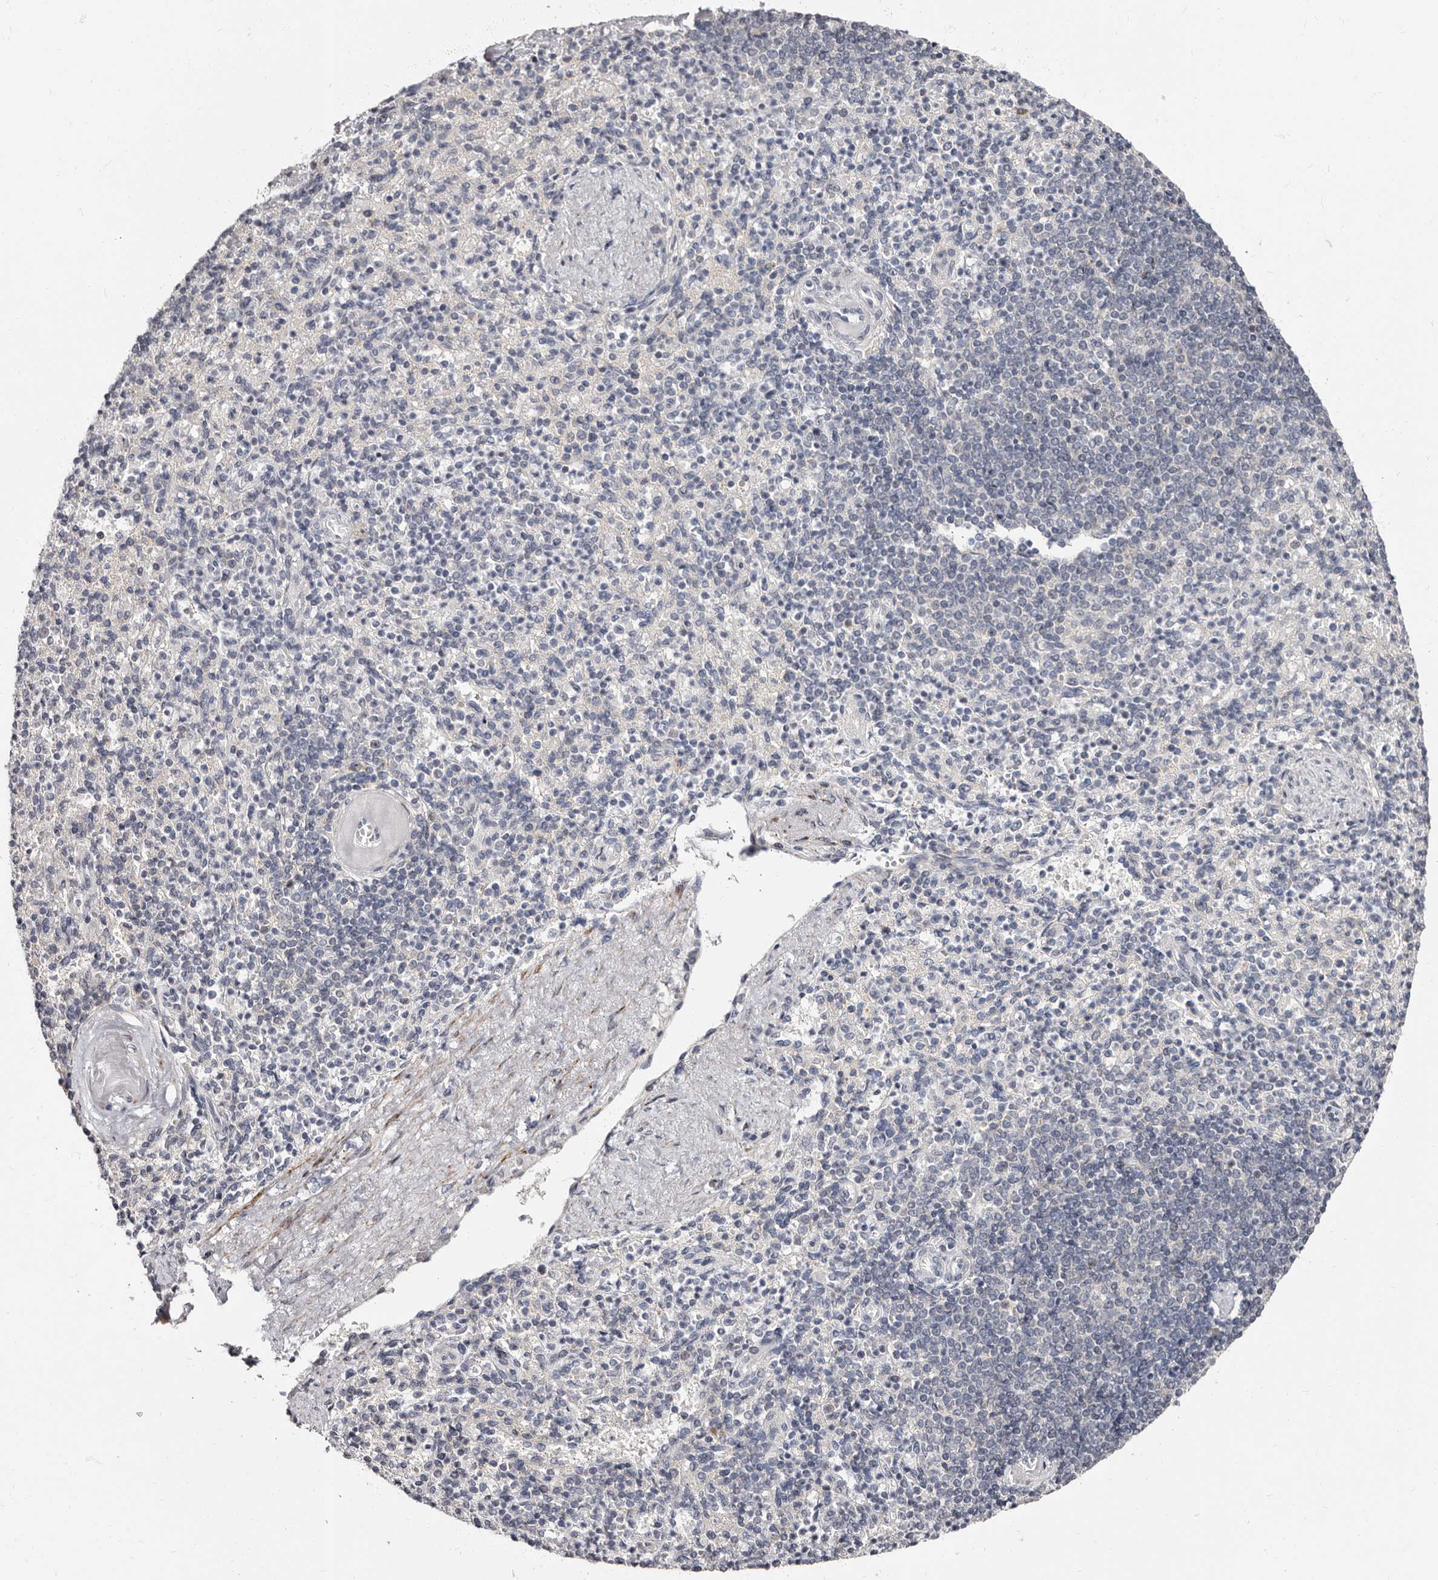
{"staining": {"intensity": "negative", "quantity": "none", "location": "none"}, "tissue": "spleen", "cell_type": "Cells in red pulp", "image_type": "normal", "snomed": [{"axis": "morphology", "description": "Normal tissue, NOS"}, {"axis": "topography", "description": "Spleen"}], "caption": "This micrograph is of normal spleen stained with immunohistochemistry to label a protein in brown with the nuclei are counter-stained blue. There is no expression in cells in red pulp.", "gene": "PHF20L1", "patient": {"sex": "female", "age": 74}}